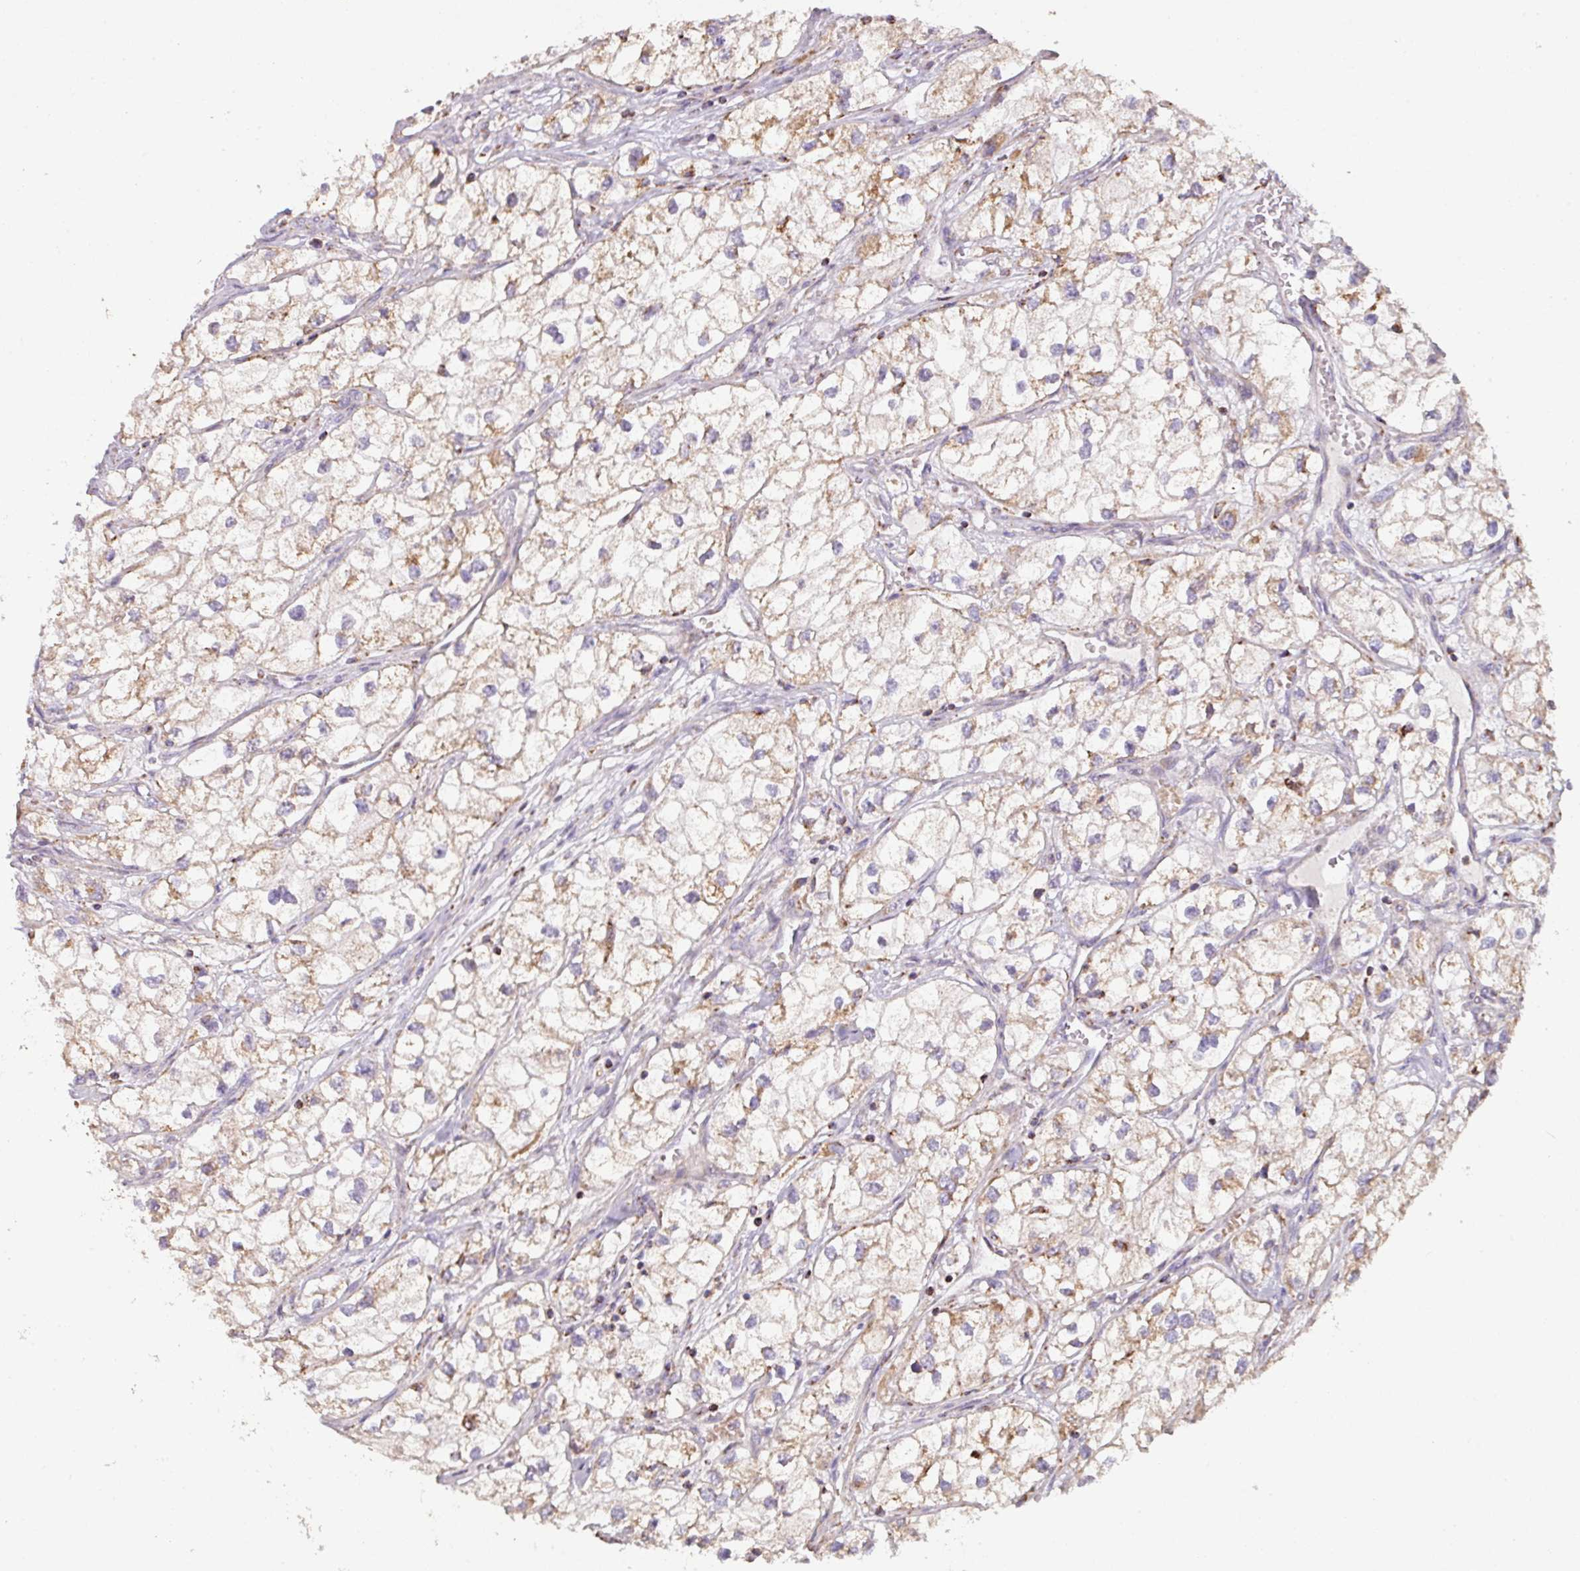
{"staining": {"intensity": "weak", "quantity": "25%-75%", "location": "cytoplasmic/membranous"}, "tissue": "renal cancer", "cell_type": "Tumor cells", "image_type": "cancer", "snomed": [{"axis": "morphology", "description": "Adenocarcinoma, NOS"}, {"axis": "topography", "description": "Kidney"}], "caption": "Immunohistochemistry (IHC) staining of renal adenocarcinoma, which demonstrates low levels of weak cytoplasmic/membranous positivity in approximately 25%-75% of tumor cells indicating weak cytoplasmic/membranous protein expression. The staining was performed using DAB (3,3'-diaminobenzidine) (brown) for protein detection and nuclei were counterstained in hematoxylin (blue).", "gene": "SQOR", "patient": {"sex": "male", "age": 59}}